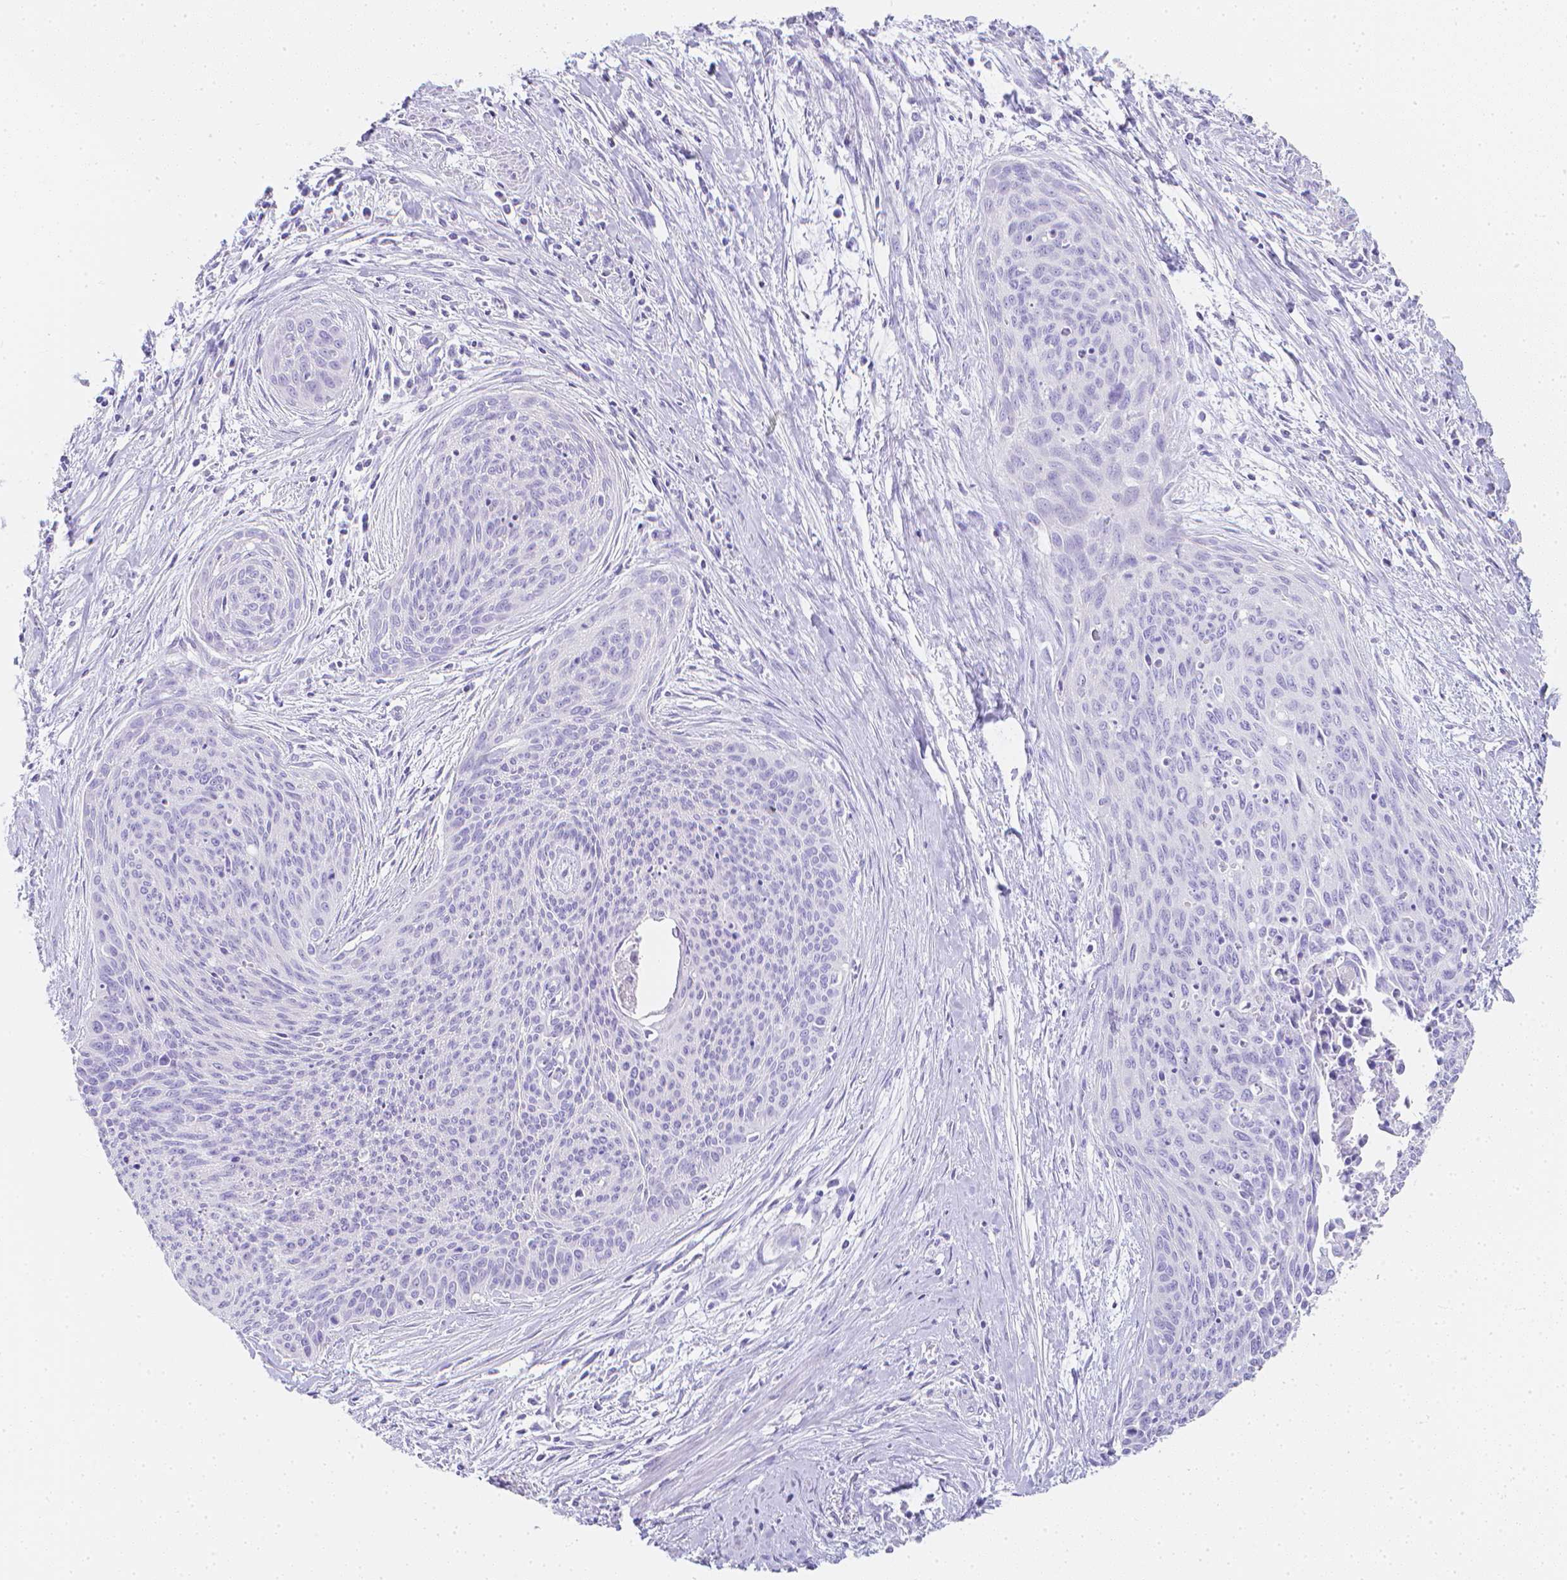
{"staining": {"intensity": "negative", "quantity": "none", "location": "none"}, "tissue": "cervical cancer", "cell_type": "Tumor cells", "image_type": "cancer", "snomed": [{"axis": "morphology", "description": "Squamous cell carcinoma, NOS"}, {"axis": "topography", "description": "Cervix"}], "caption": "DAB immunohistochemical staining of human cervical cancer displays no significant staining in tumor cells.", "gene": "LGALS4", "patient": {"sex": "female", "age": 55}}